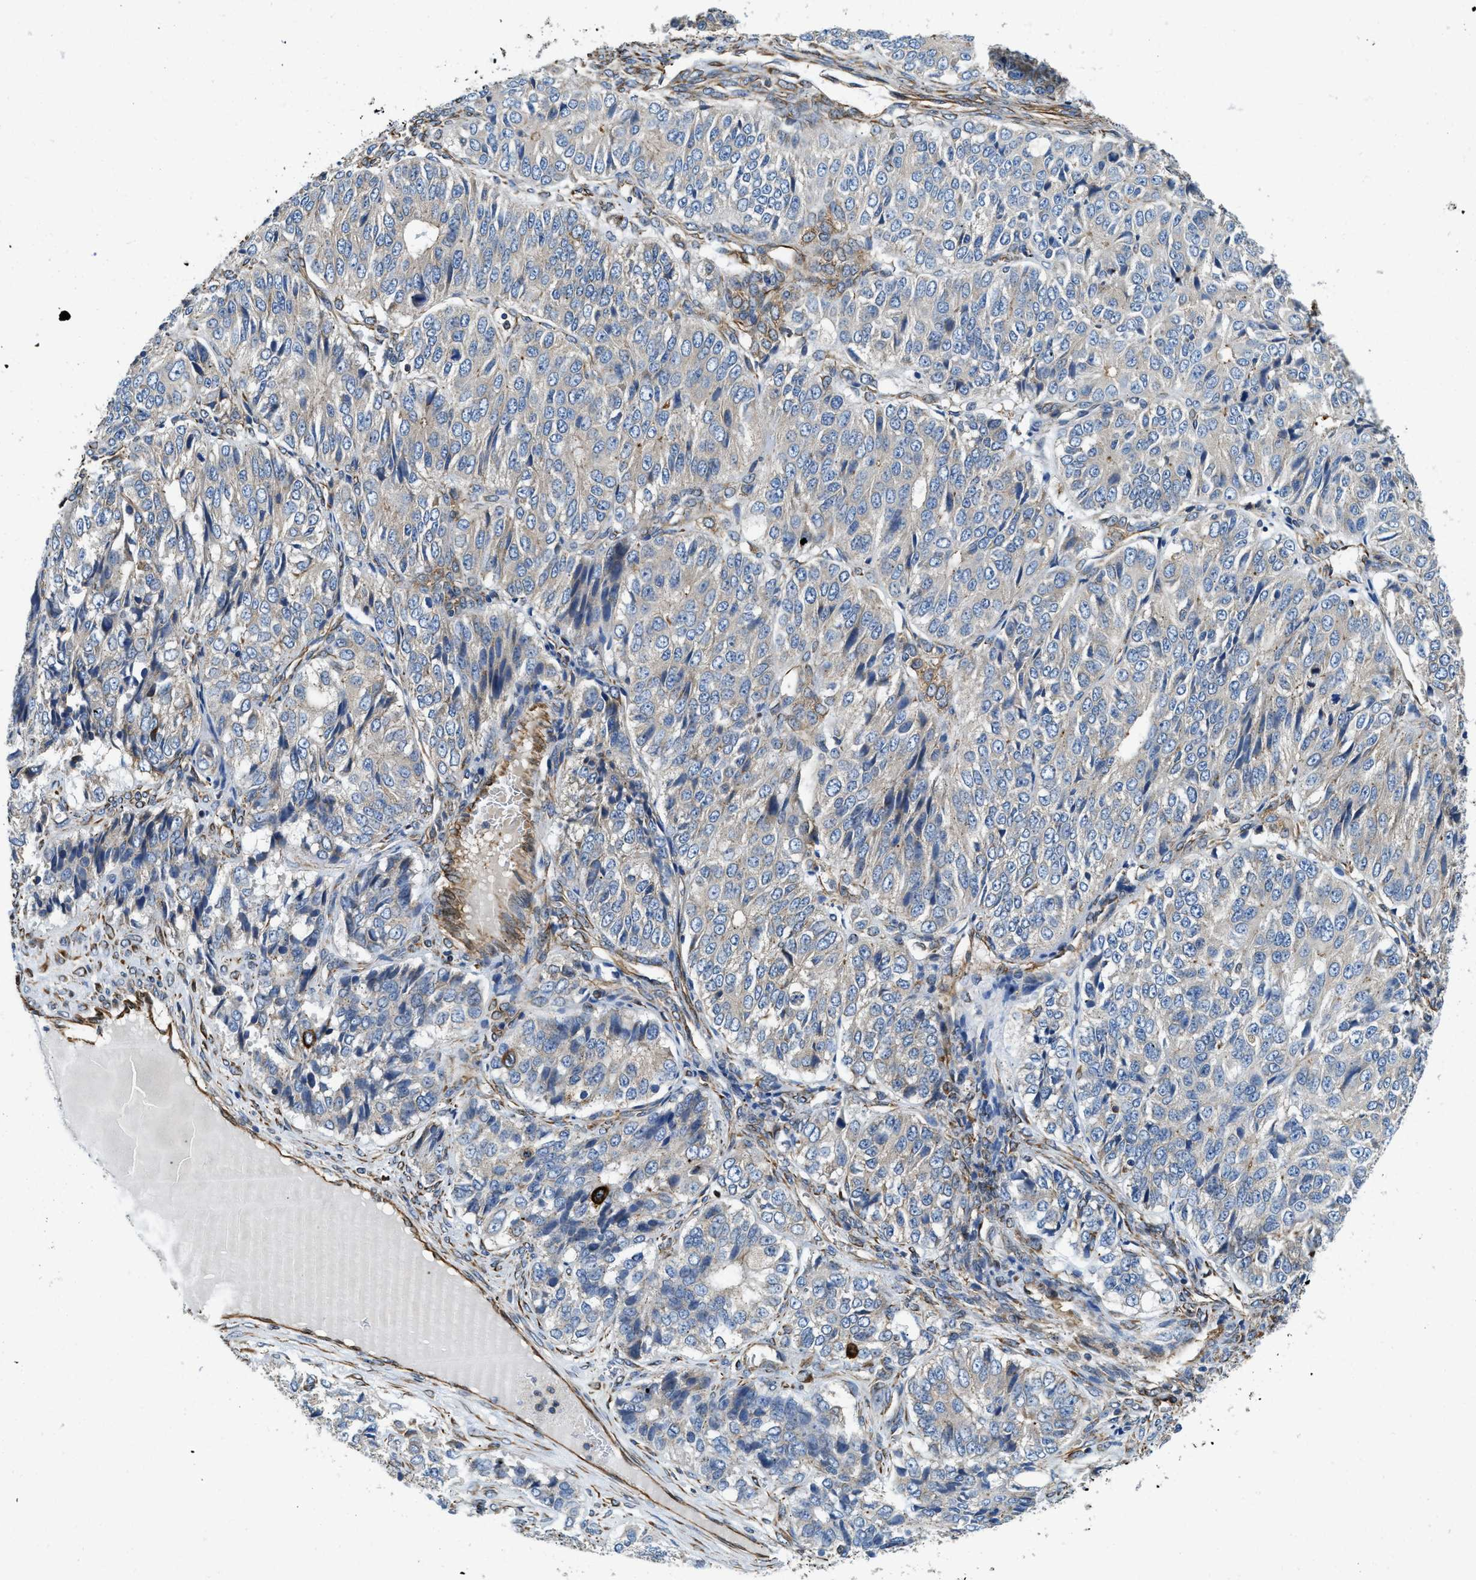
{"staining": {"intensity": "weak", "quantity": "<25%", "location": "cytoplasmic/membranous"}, "tissue": "ovarian cancer", "cell_type": "Tumor cells", "image_type": "cancer", "snomed": [{"axis": "morphology", "description": "Carcinoma, endometroid"}, {"axis": "topography", "description": "Ovary"}], "caption": "The IHC photomicrograph has no significant expression in tumor cells of ovarian cancer (endometroid carcinoma) tissue.", "gene": "HSD17B12", "patient": {"sex": "female", "age": 51}}